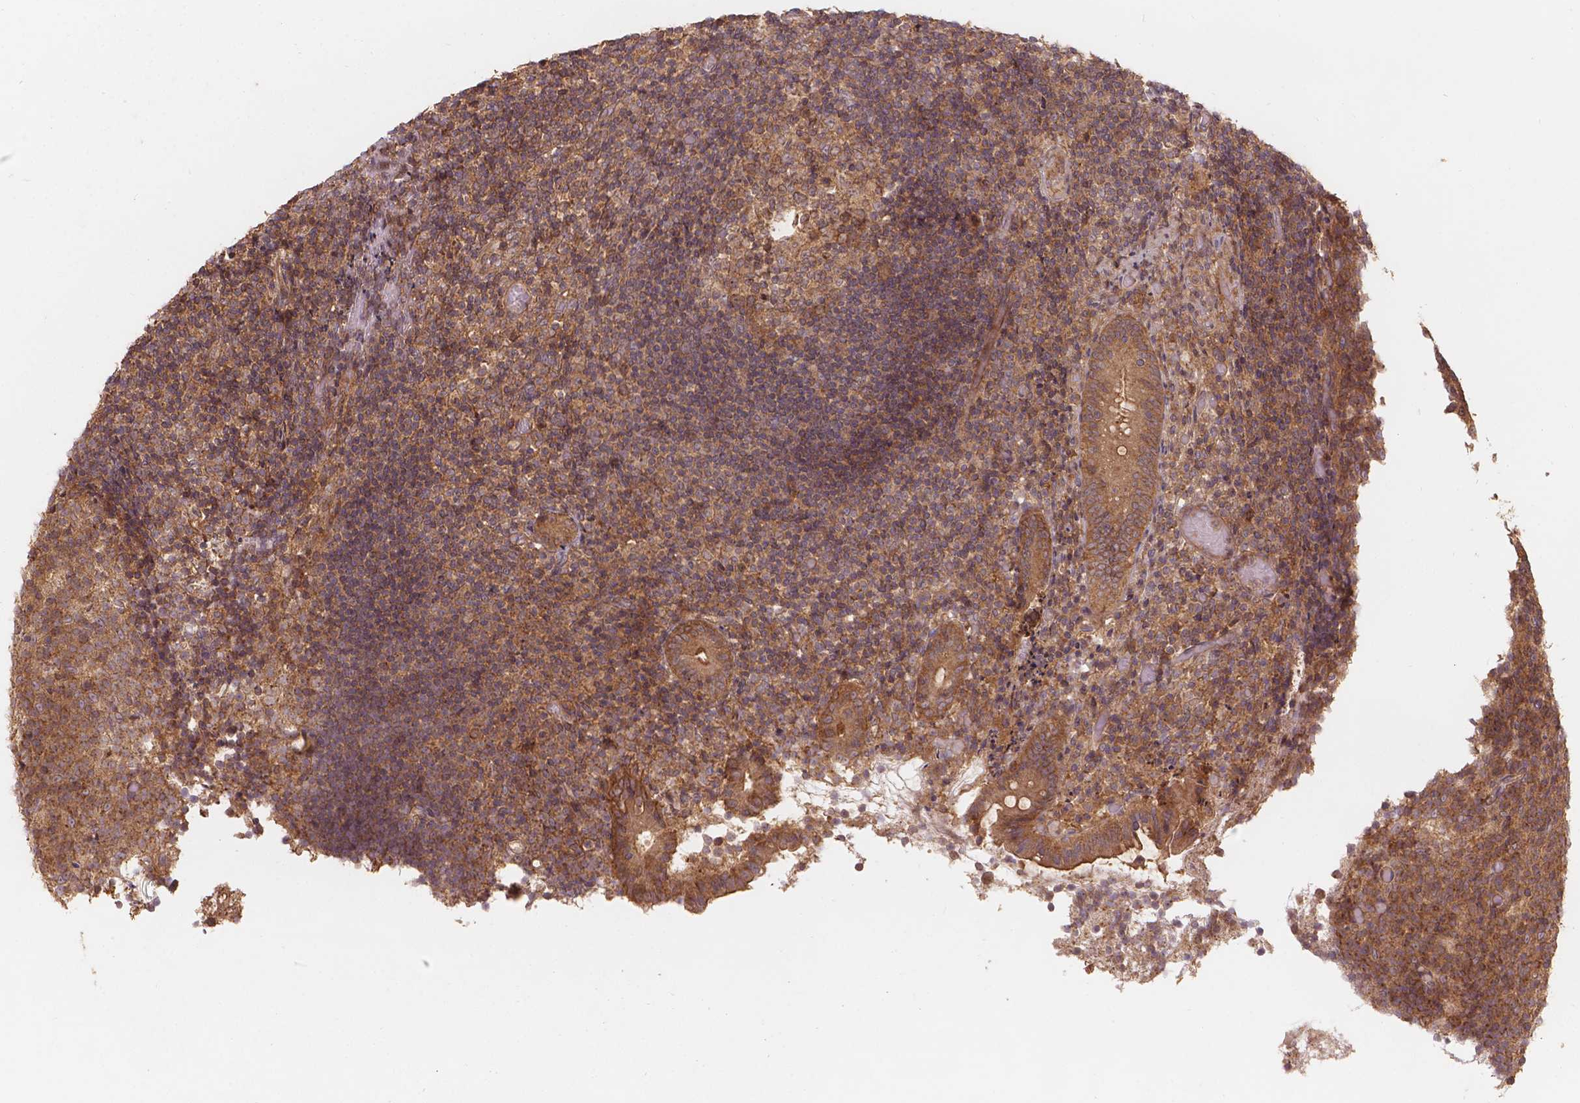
{"staining": {"intensity": "moderate", "quantity": ">75%", "location": "cytoplasmic/membranous"}, "tissue": "appendix", "cell_type": "Glandular cells", "image_type": "normal", "snomed": [{"axis": "morphology", "description": "Normal tissue, NOS"}, {"axis": "topography", "description": "Appendix"}], "caption": "A high-resolution micrograph shows immunohistochemistry staining of normal appendix, which displays moderate cytoplasmic/membranous staining in approximately >75% of glandular cells.", "gene": "XPR1", "patient": {"sex": "female", "age": 32}}